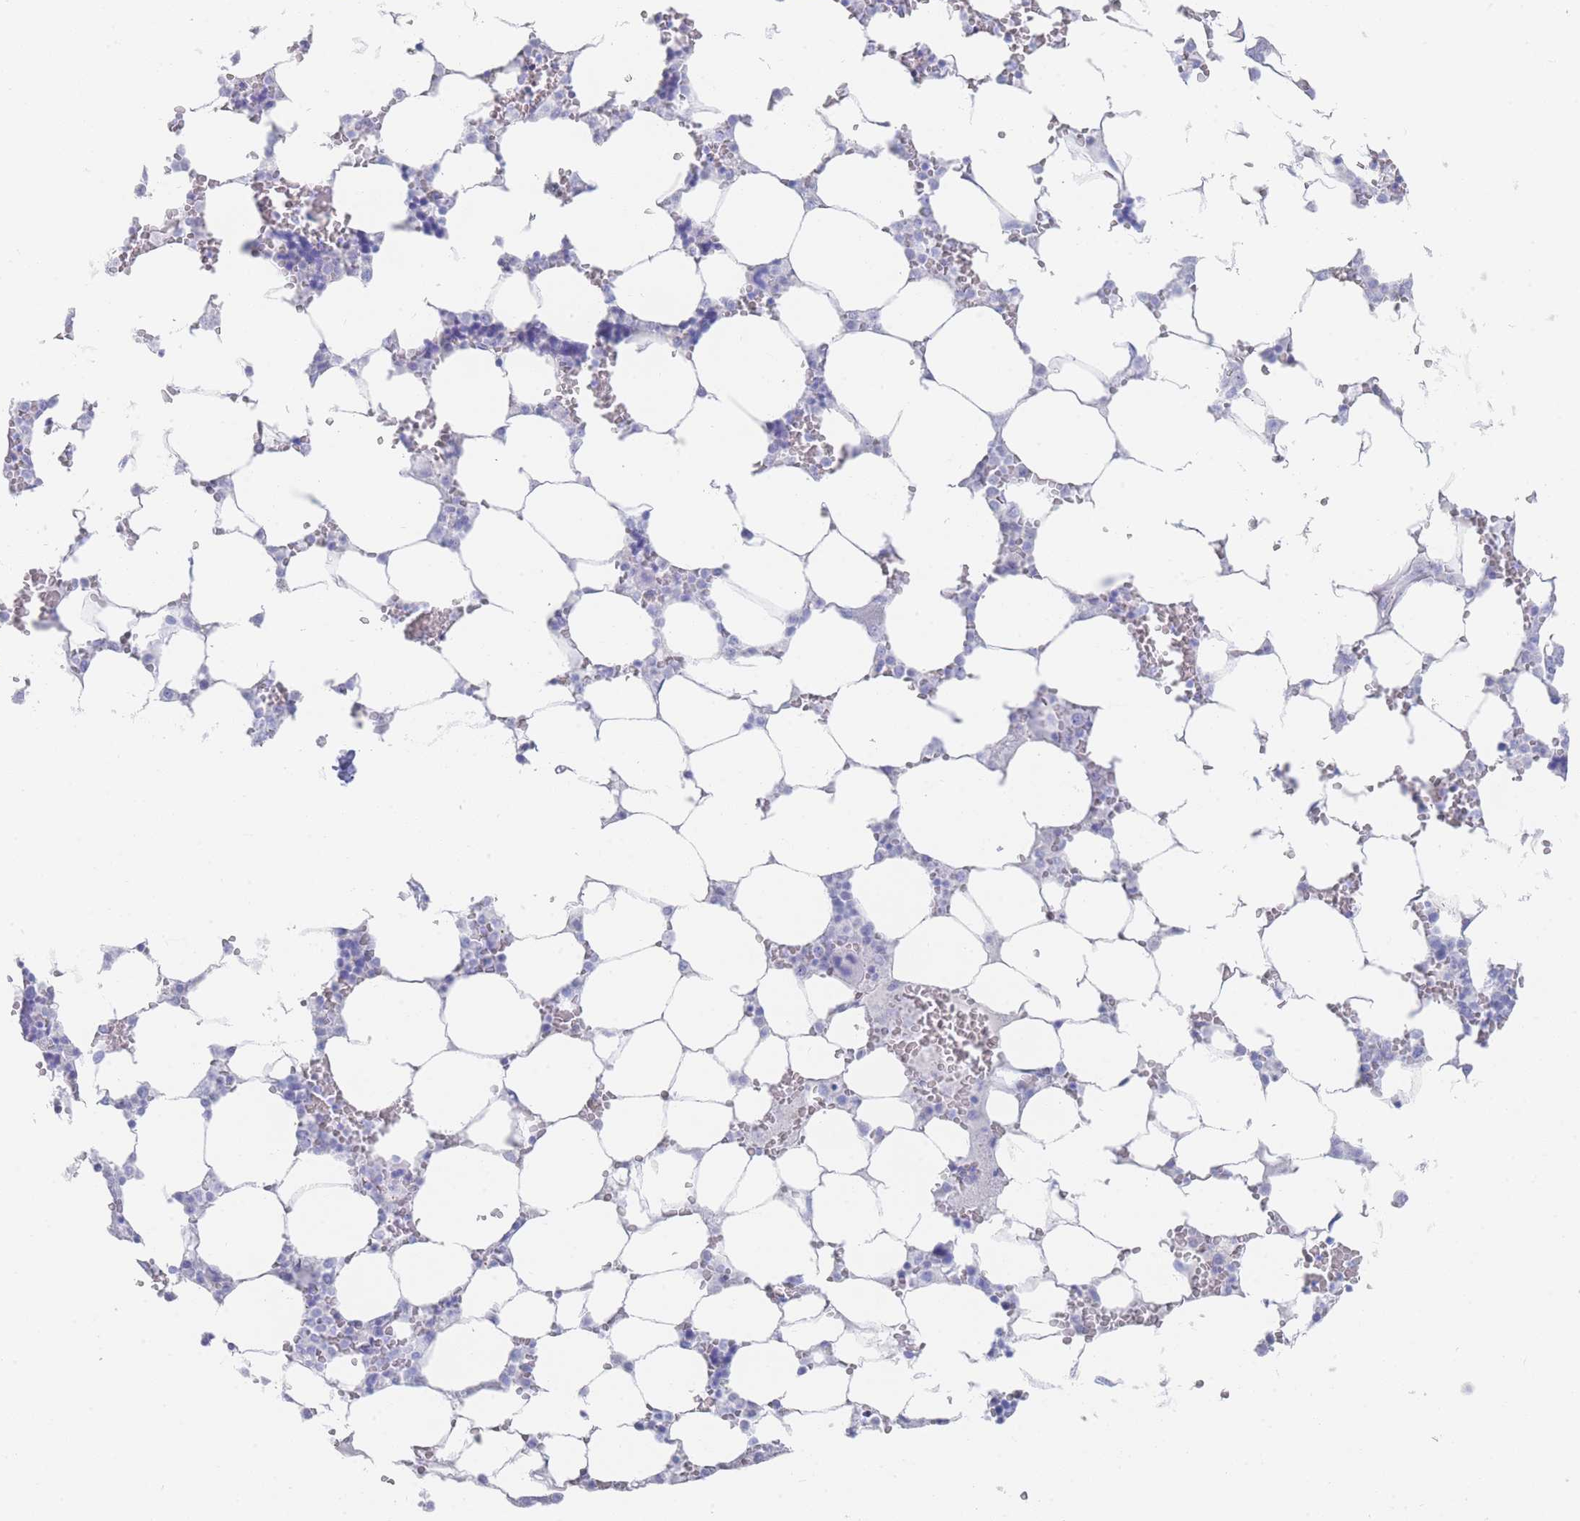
{"staining": {"intensity": "negative", "quantity": "none", "location": "none"}, "tissue": "bone marrow", "cell_type": "Hematopoietic cells", "image_type": "normal", "snomed": [{"axis": "morphology", "description": "Normal tissue, NOS"}, {"axis": "topography", "description": "Bone marrow"}], "caption": "Image shows no significant protein positivity in hematopoietic cells of benign bone marrow.", "gene": "LRRC37A2", "patient": {"sex": "male", "age": 64}}